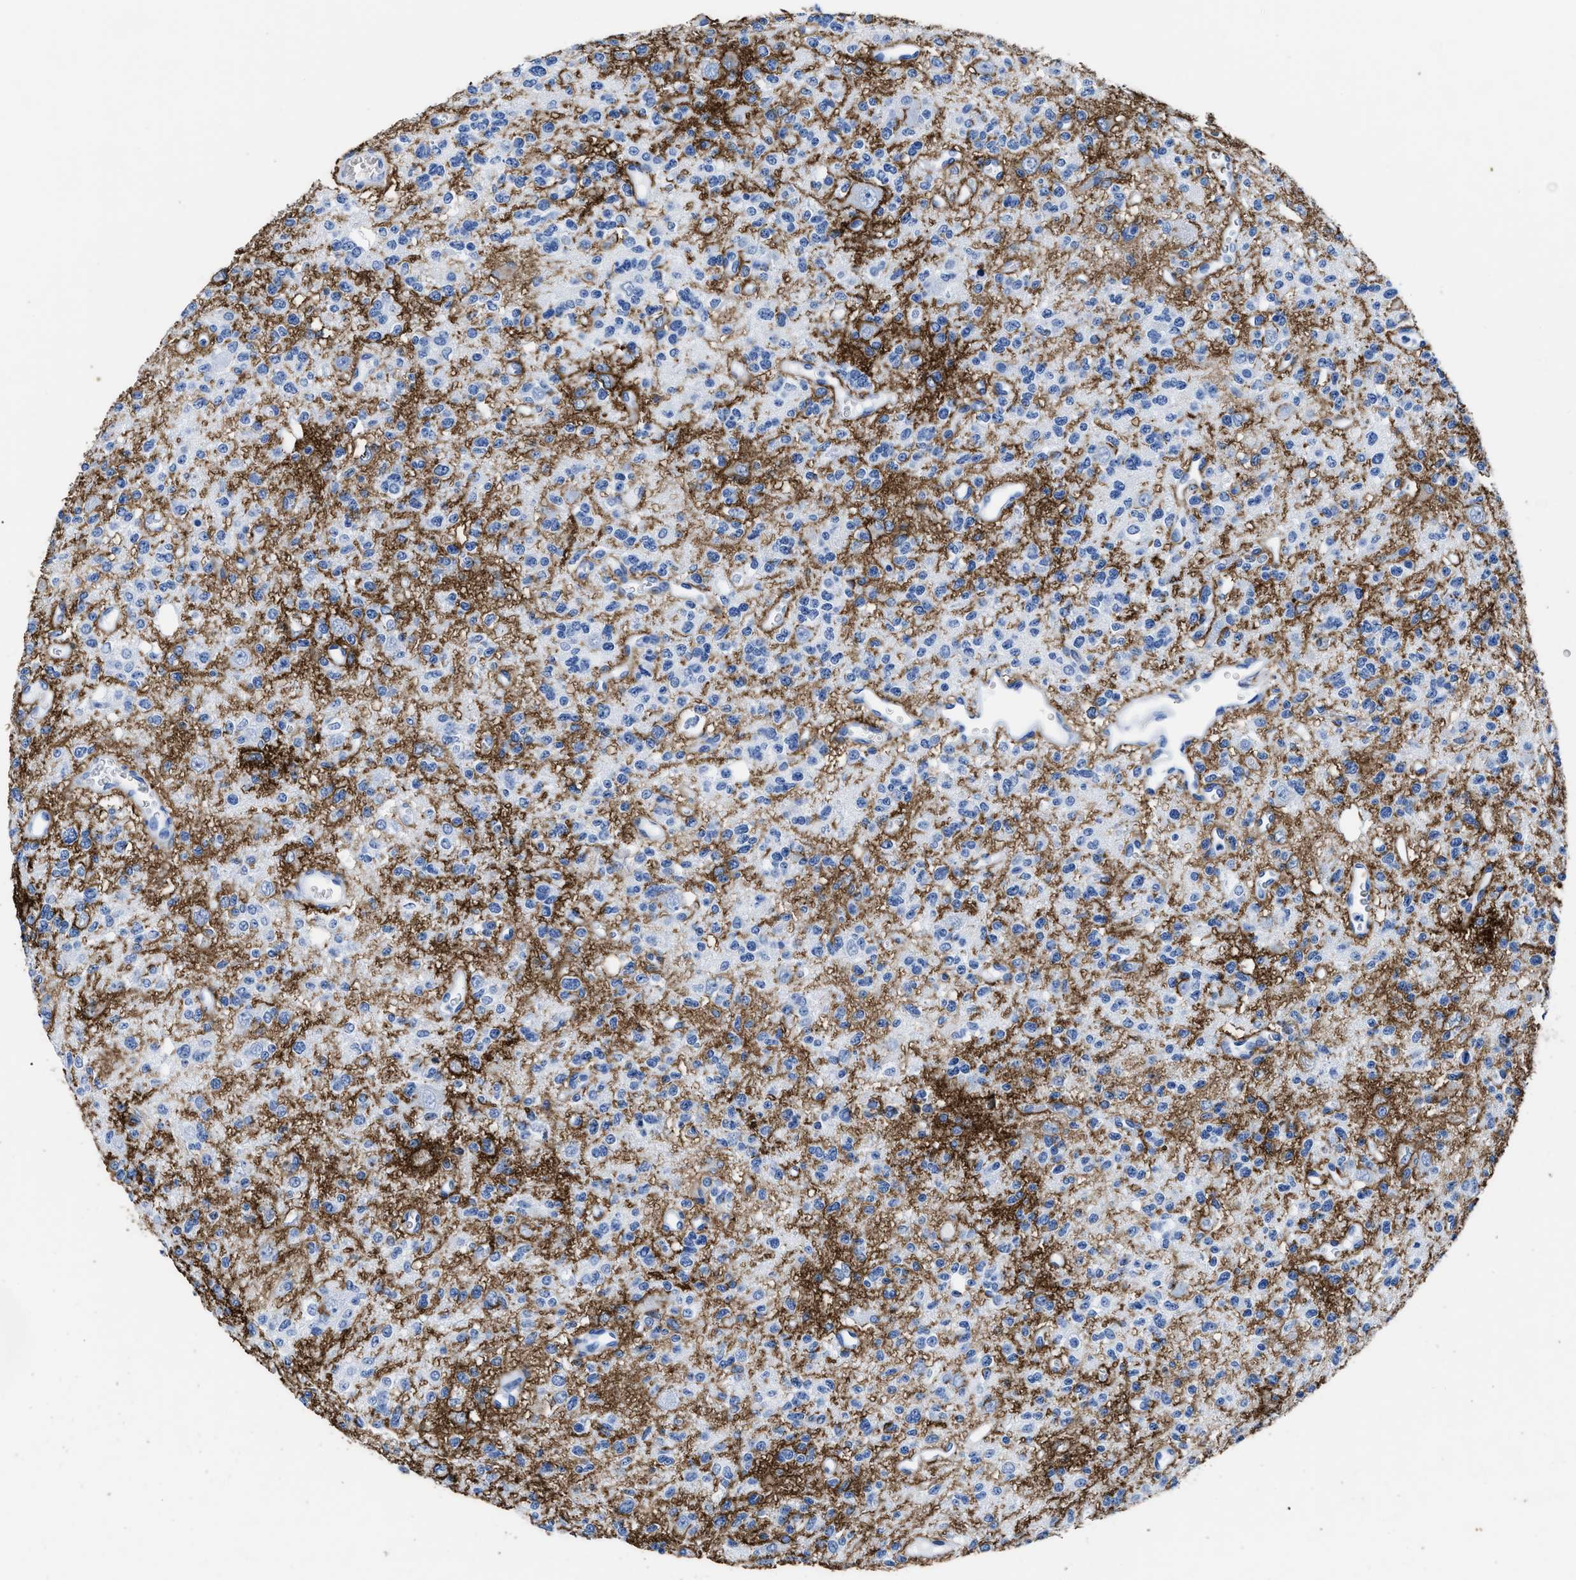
{"staining": {"intensity": "negative", "quantity": "none", "location": "none"}, "tissue": "glioma", "cell_type": "Tumor cells", "image_type": "cancer", "snomed": [{"axis": "morphology", "description": "Glioma, malignant, Low grade"}, {"axis": "topography", "description": "Brain"}], "caption": "This is an IHC histopathology image of glioma. There is no expression in tumor cells.", "gene": "AQP1", "patient": {"sex": "male", "age": 38}}